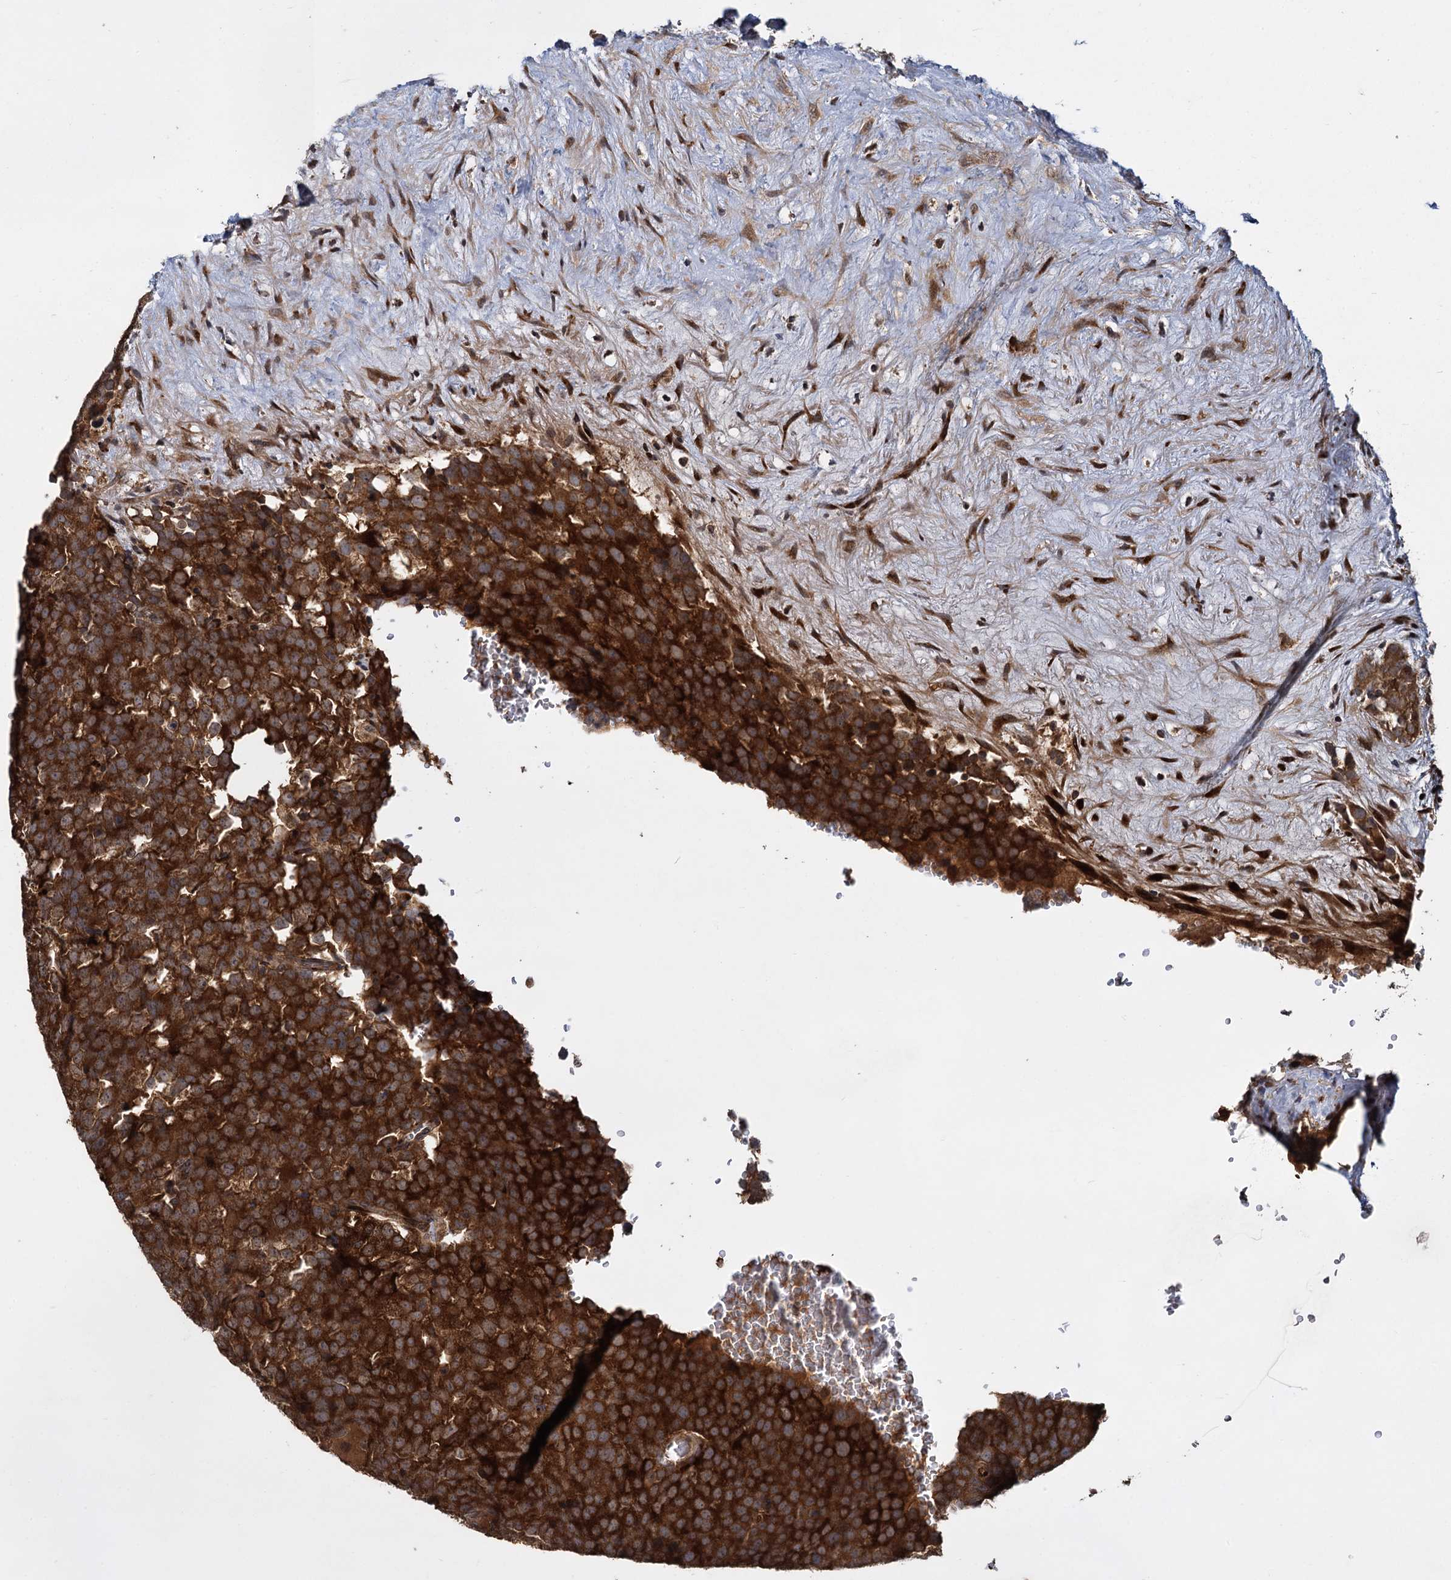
{"staining": {"intensity": "strong", "quantity": ">75%", "location": "cytoplasmic/membranous"}, "tissue": "testis cancer", "cell_type": "Tumor cells", "image_type": "cancer", "snomed": [{"axis": "morphology", "description": "Seminoma, NOS"}, {"axis": "topography", "description": "Testis"}], "caption": "Tumor cells exhibit high levels of strong cytoplasmic/membranous expression in about >75% of cells in testis seminoma.", "gene": "INPPL1", "patient": {"sex": "male", "age": 71}}